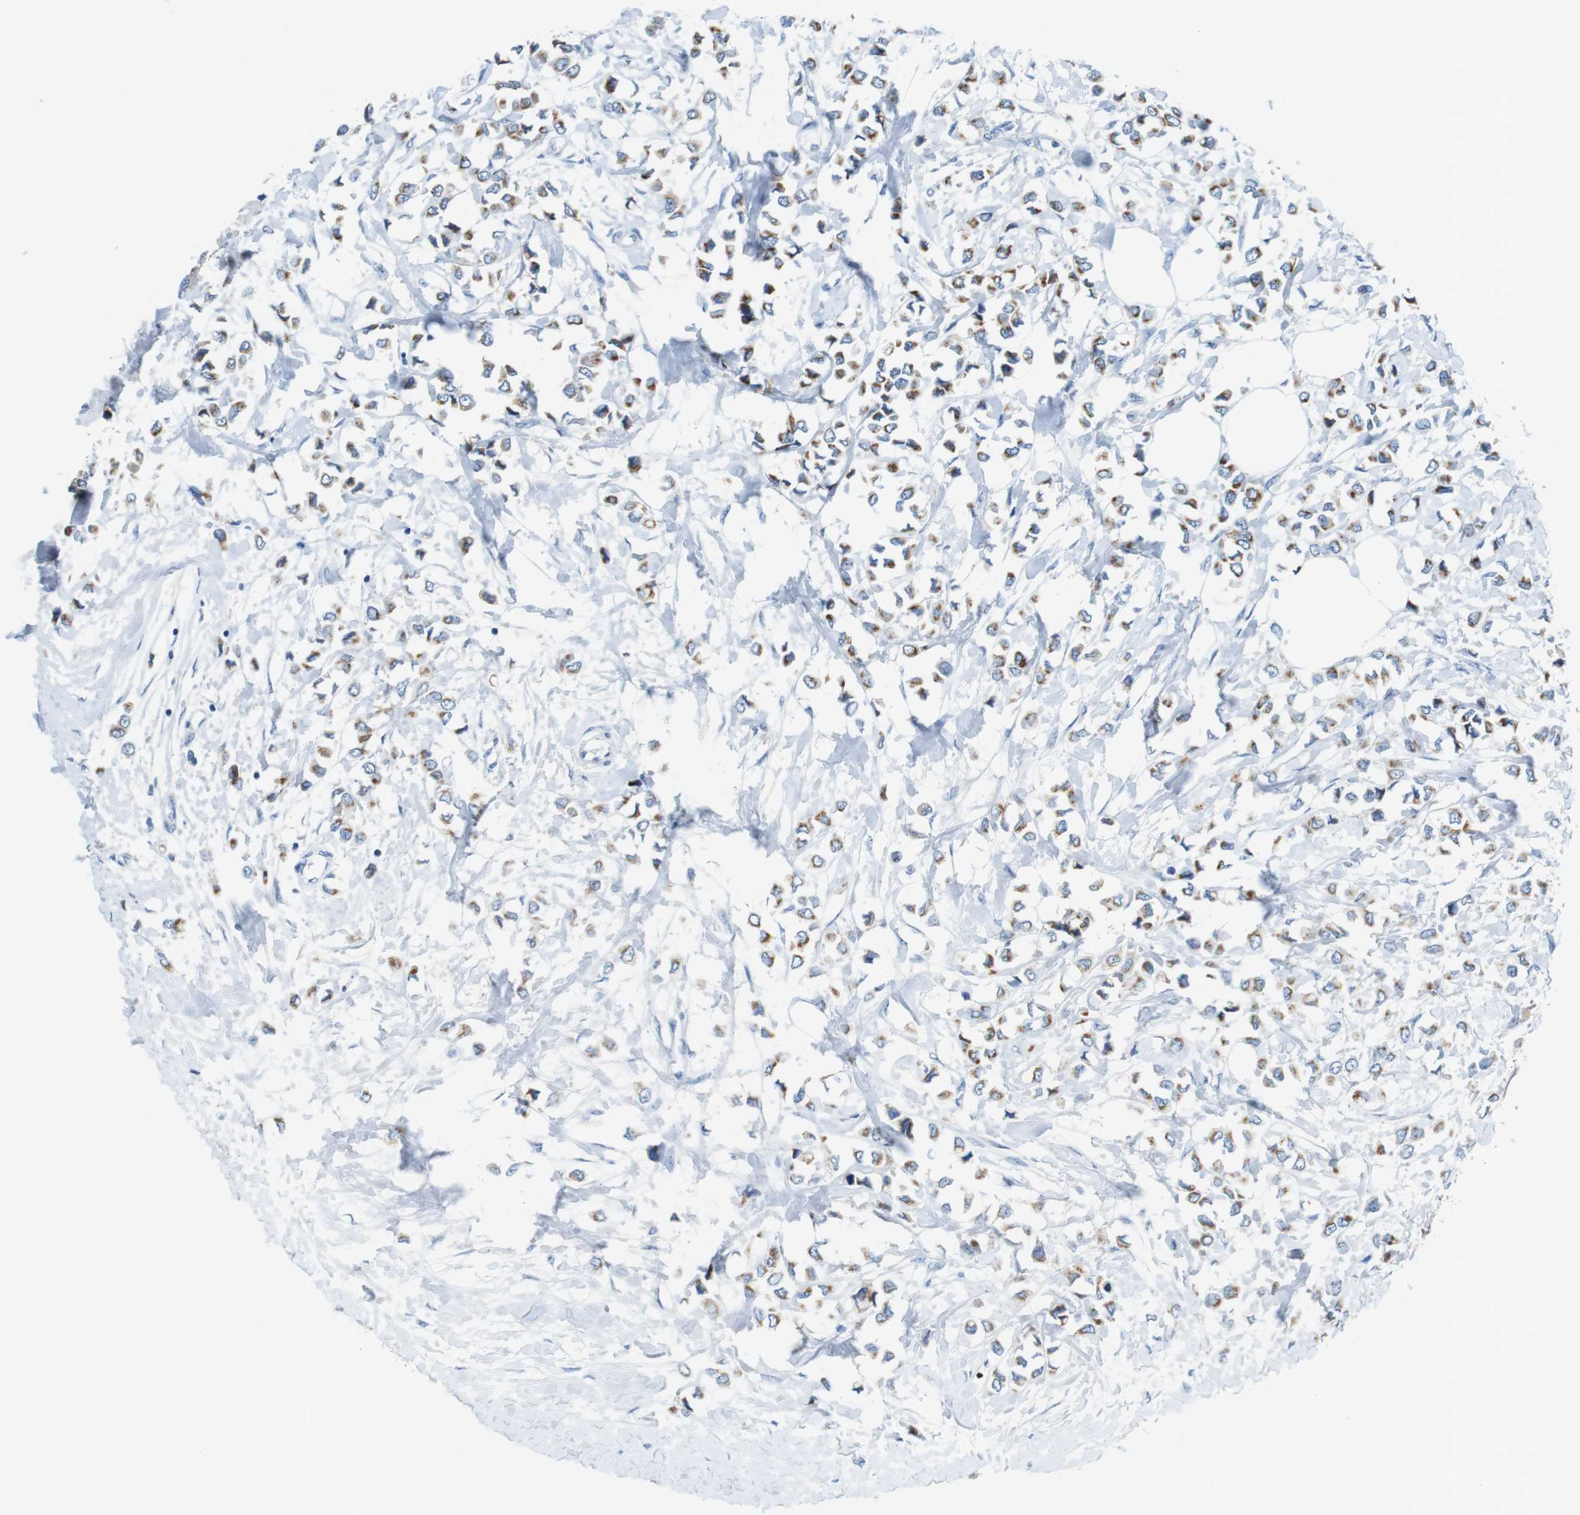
{"staining": {"intensity": "moderate", "quantity": ">75%", "location": "cytoplasmic/membranous"}, "tissue": "breast cancer", "cell_type": "Tumor cells", "image_type": "cancer", "snomed": [{"axis": "morphology", "description": "Lobular carcinoma"}, {"axis": "topography", "description": "Breast"}], "caption": "Human breast cancer (lobular carcinoma) stained for a protein (brown) exhibits moderate cytoplasmic/membranous positive positivity in about >75% of tumor cells.", "gene": "SLC35A3", "patient": {"sex": "female", "age": 51}}